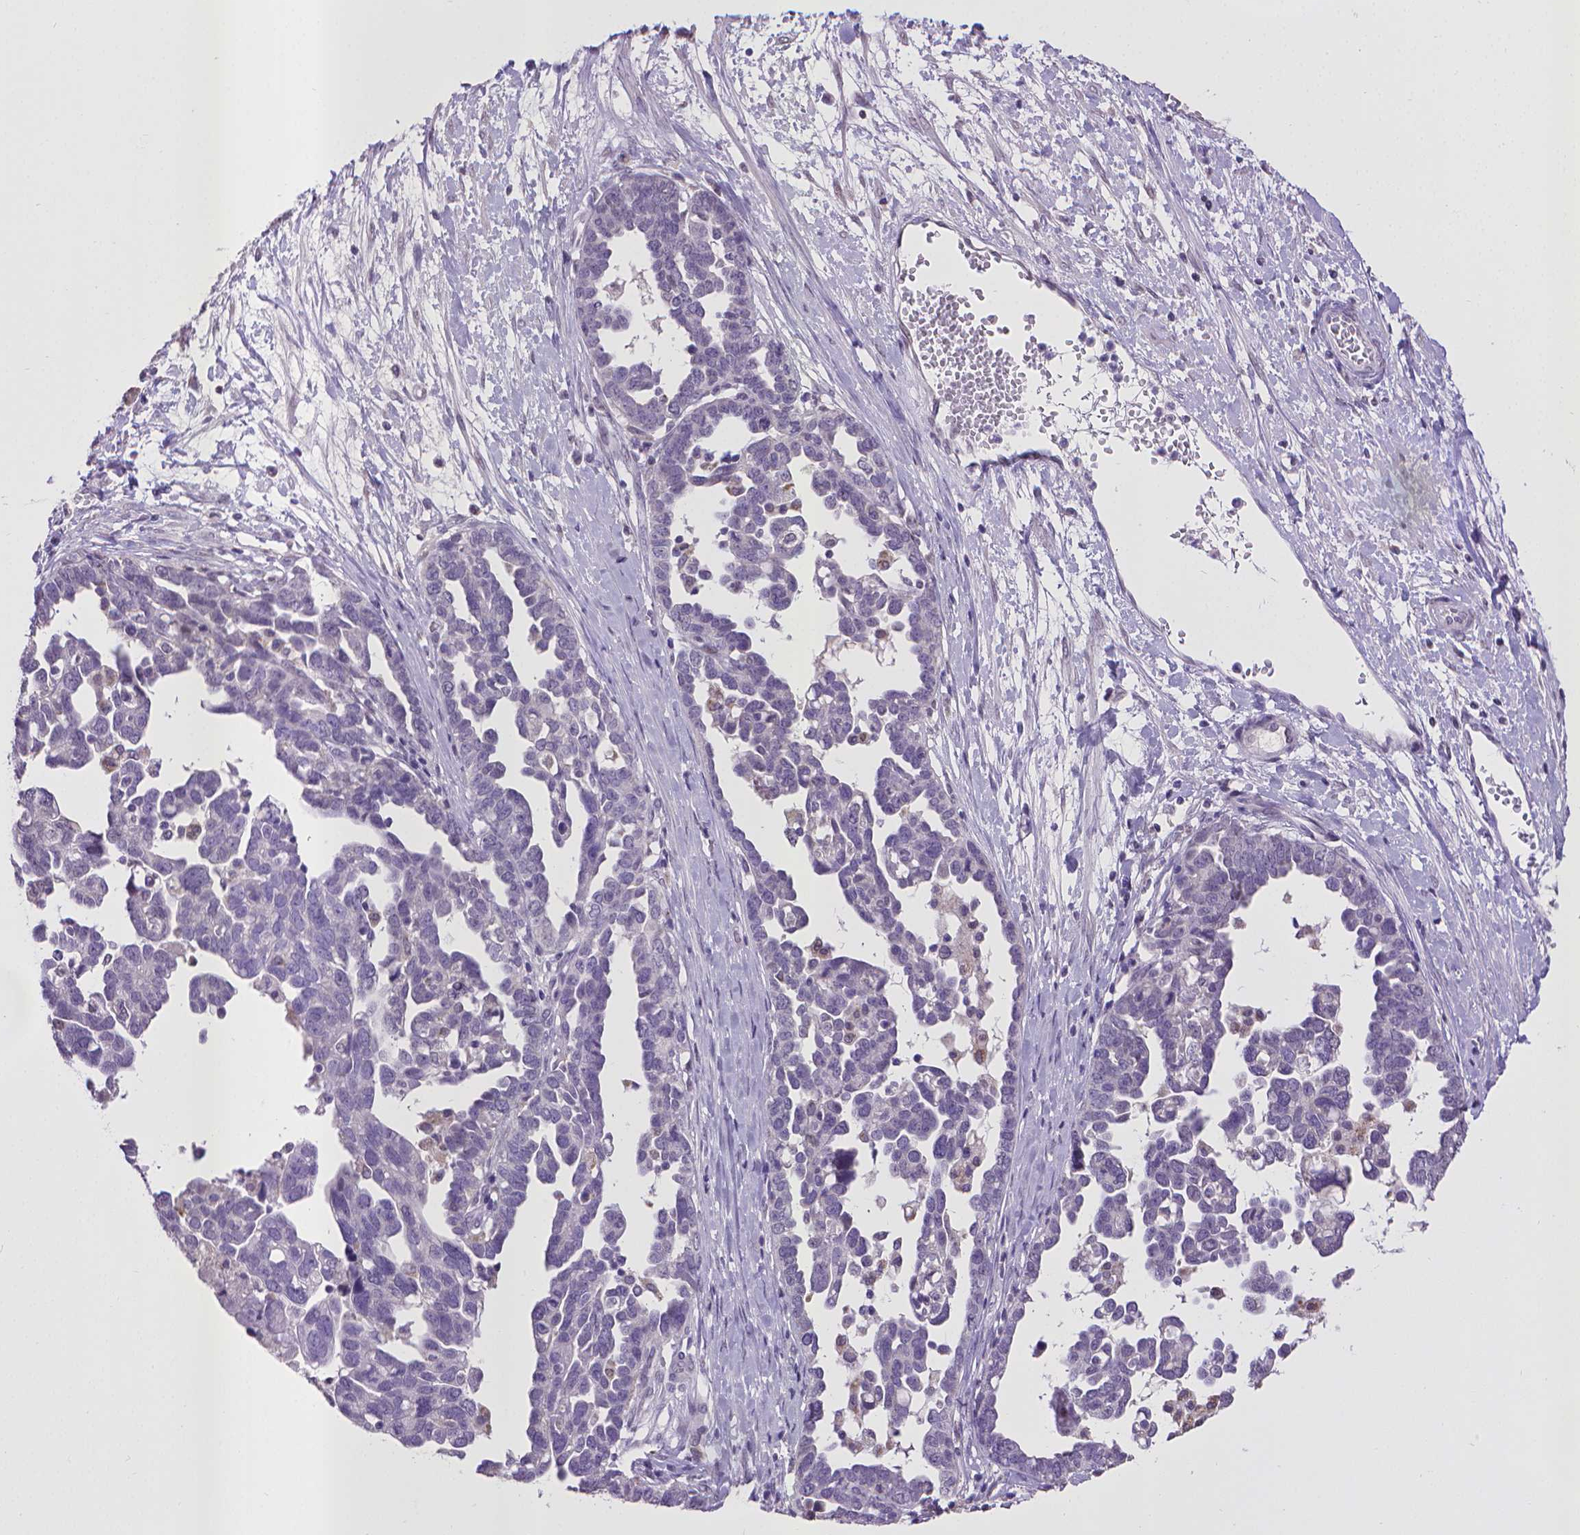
{"staining": {"intensity": "negative", "quantity": "none", "location": "none"}, "tissue": "ovarian cancer", "cell_type": "Tumor cells", "image_type": "cancer", "snomed": [{"axis": "morphology", "description": "Cystadenocarcinoma, serous, NOS"}, {"axis": "topography", "description": "Ovary"}], "caption": "Immunohistochemistry (IHC) of ovarian cancer (serous cystadenocarcinoma) reveals no expression in tumor cells.", "gene": "KMO", "patient": {"sex": "female", "age": 54}}